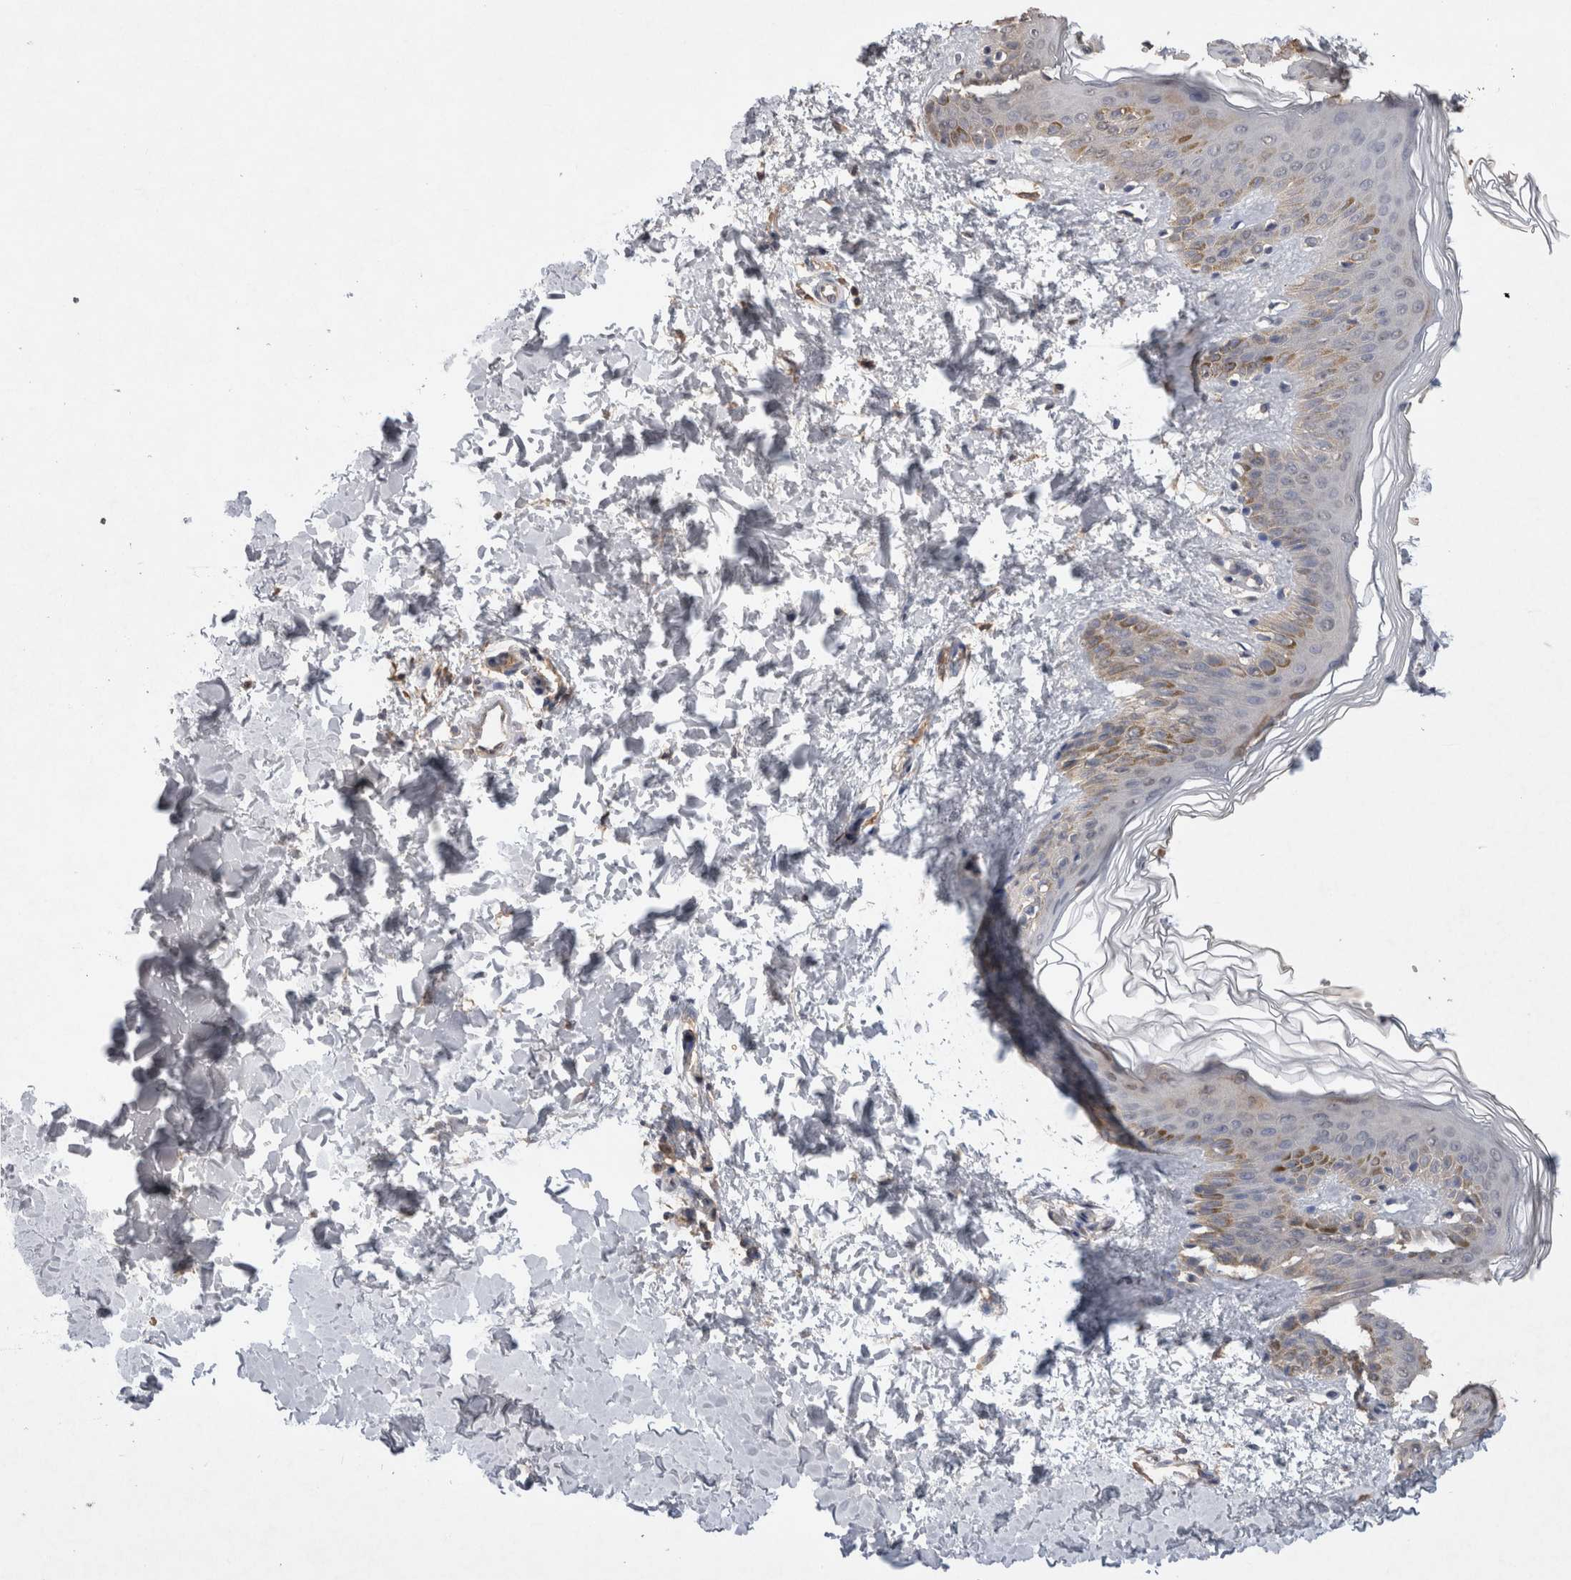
{"staining": {"intensity": "weak", "quantity": "25%-75%", "location": "cytoplasmic/membranous"}, "tissue": "skin", "cell_type": "Fibroblasts", "image_type": "normal", "snomed": [{"axis": "morphology", "description": "Normal tissue, NOS"}, {"axis": "morphology", "description": "Neoplasm, benign, NOS"}, {"axis": "topography", "description": "Skin"}, {"axis": "topography", "description": "Soft tissue"}], "caption": "Approximately 25%-75% of fibroblasts in normal human skin exhibit weak cytoplasmic/membranous protein expression as visualized by brown immunohistochemical staining.", "gene": "FABP7", "patient": {"sex": "male", "age": 26}}